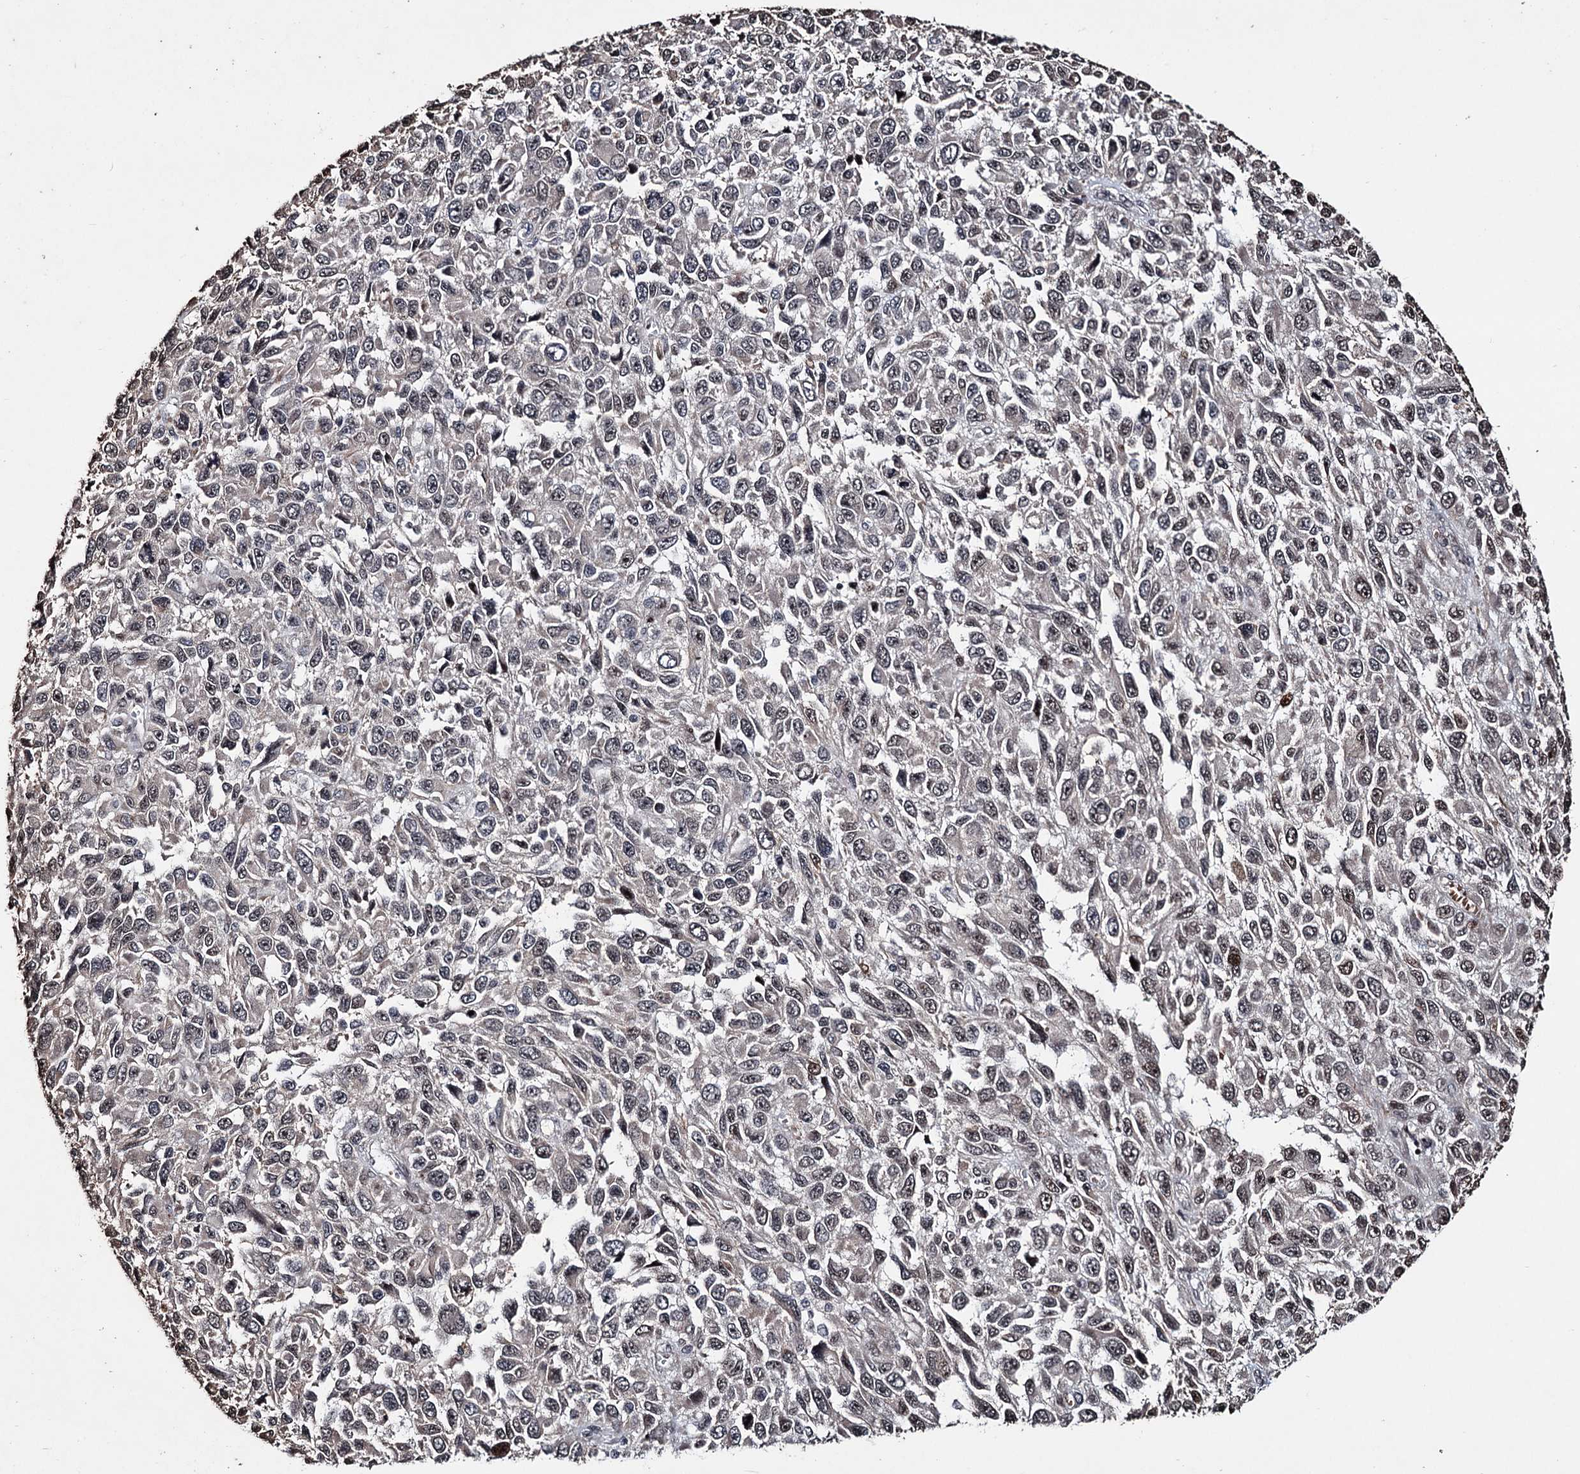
{"staining": {"intensity": "moderate", "quantity": "<25%", "location": "nuclear"}, "tissue": "melanoma", "cell_type": "Tumor cells", "image_type": "cancer", "snomed": [{"axis": "morphology", "description": "Normal tissue, NOS"}, {"axis": "morphology", "description": "Malignant melanoma, NOS"}, {"axis": "topography", "description": "Skin"}], "caption": "Immunohistochemical staining of malignant melanoma exhibits low levels of moderate nuclear protein positivity in about <25% of tumor cells.", "gene": "EYA4", "patient": {"sex": "female", "age": 96}}